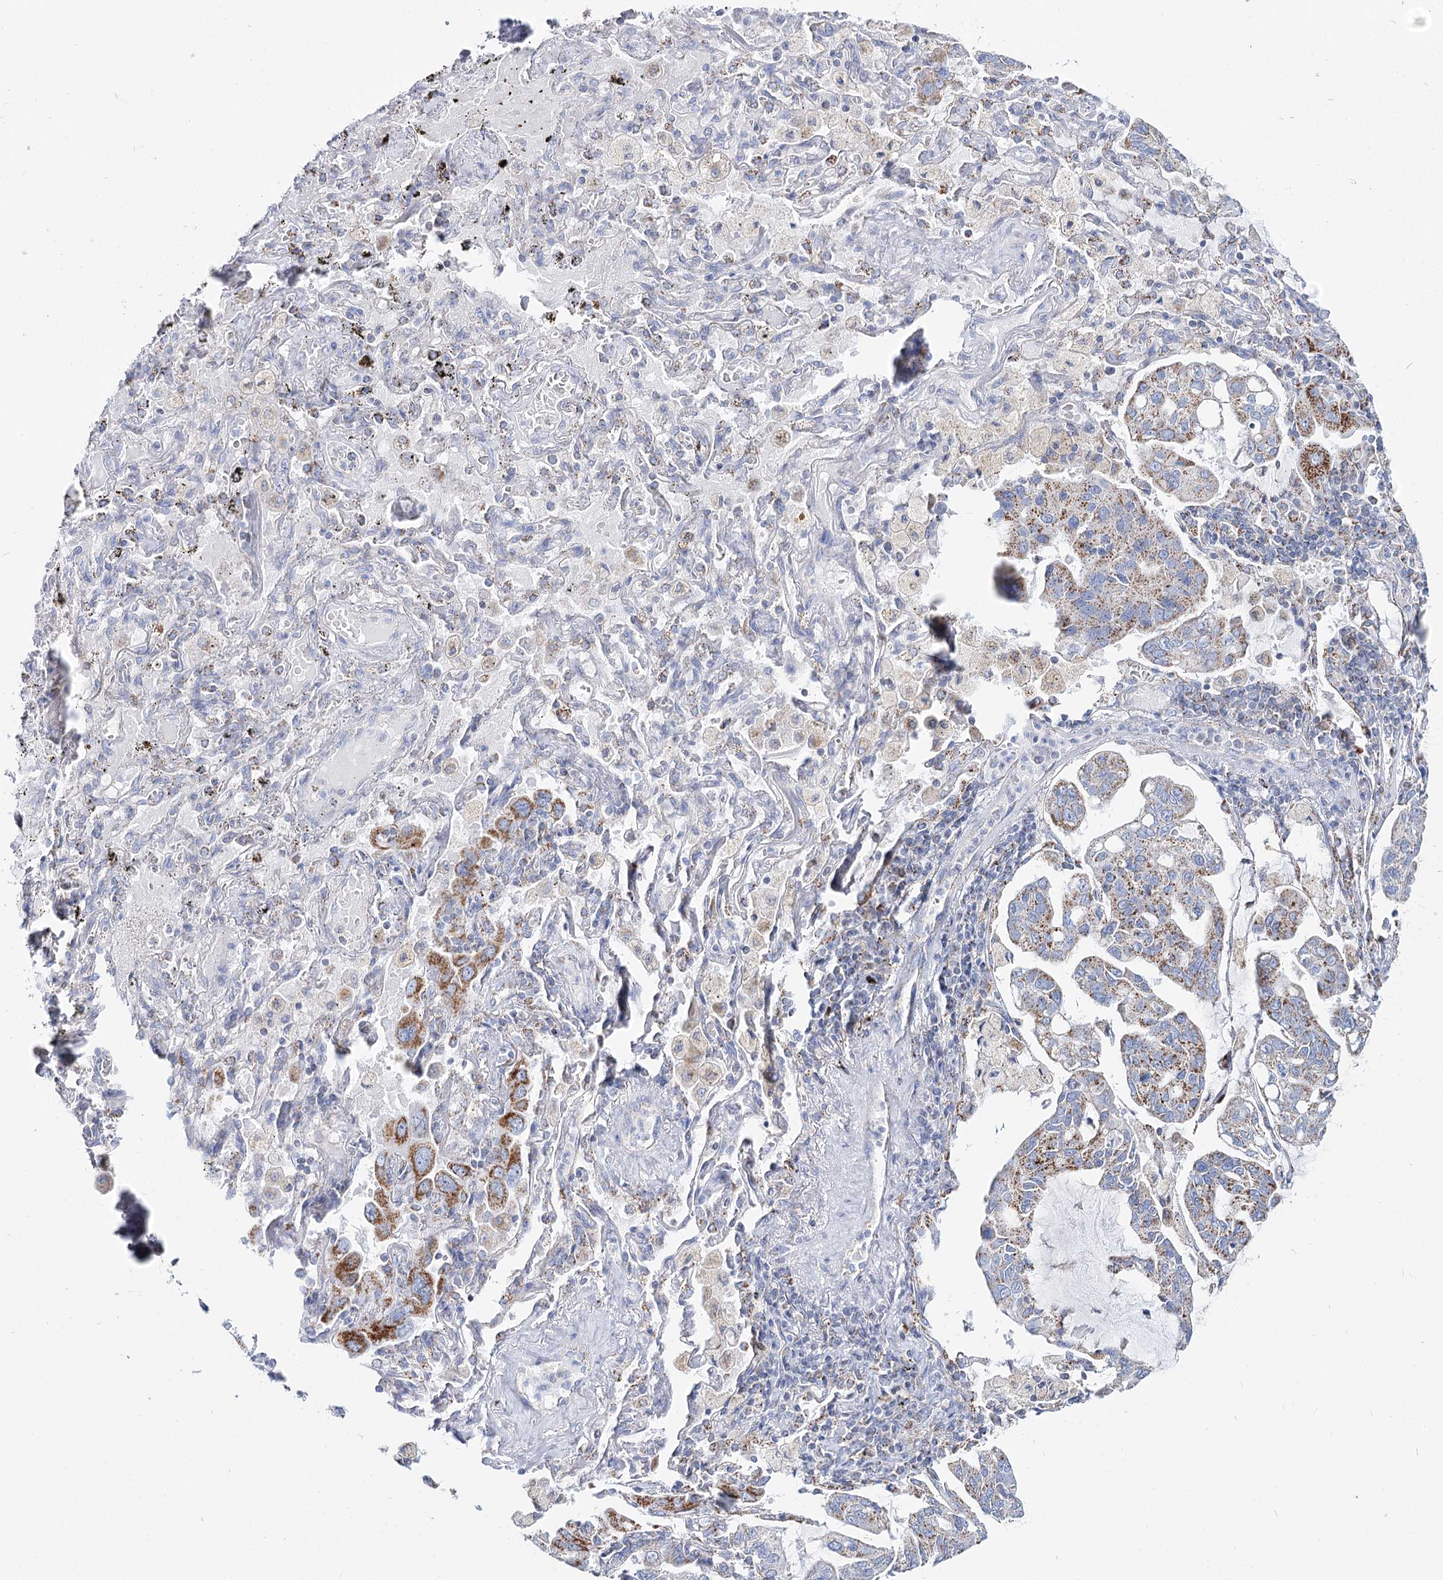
{"staining": {"intensity": "moderate", "quantity": "<25%", "location": "cytoplasmic/membranous"}, "tissue": "lung cancer", "cell_type": "Tumor cells", "image_type": "cancer", "snomed": [{"axis": "morphology", "description": "Adenocarcinoma, NOS"}, {"axis": "topography", "description": "Lung"}], "caption": "Tumor cells display low levels of moderate cytoplasmic/membranous staining in about <25% of cells in human lung cancer. (DAB (3,3'-diaminobenzidine) IHC, brown staining for protein, blue staining for nuclei).", "gene": "MCCC2", "patient": {"sex": "male", "age": 64}}